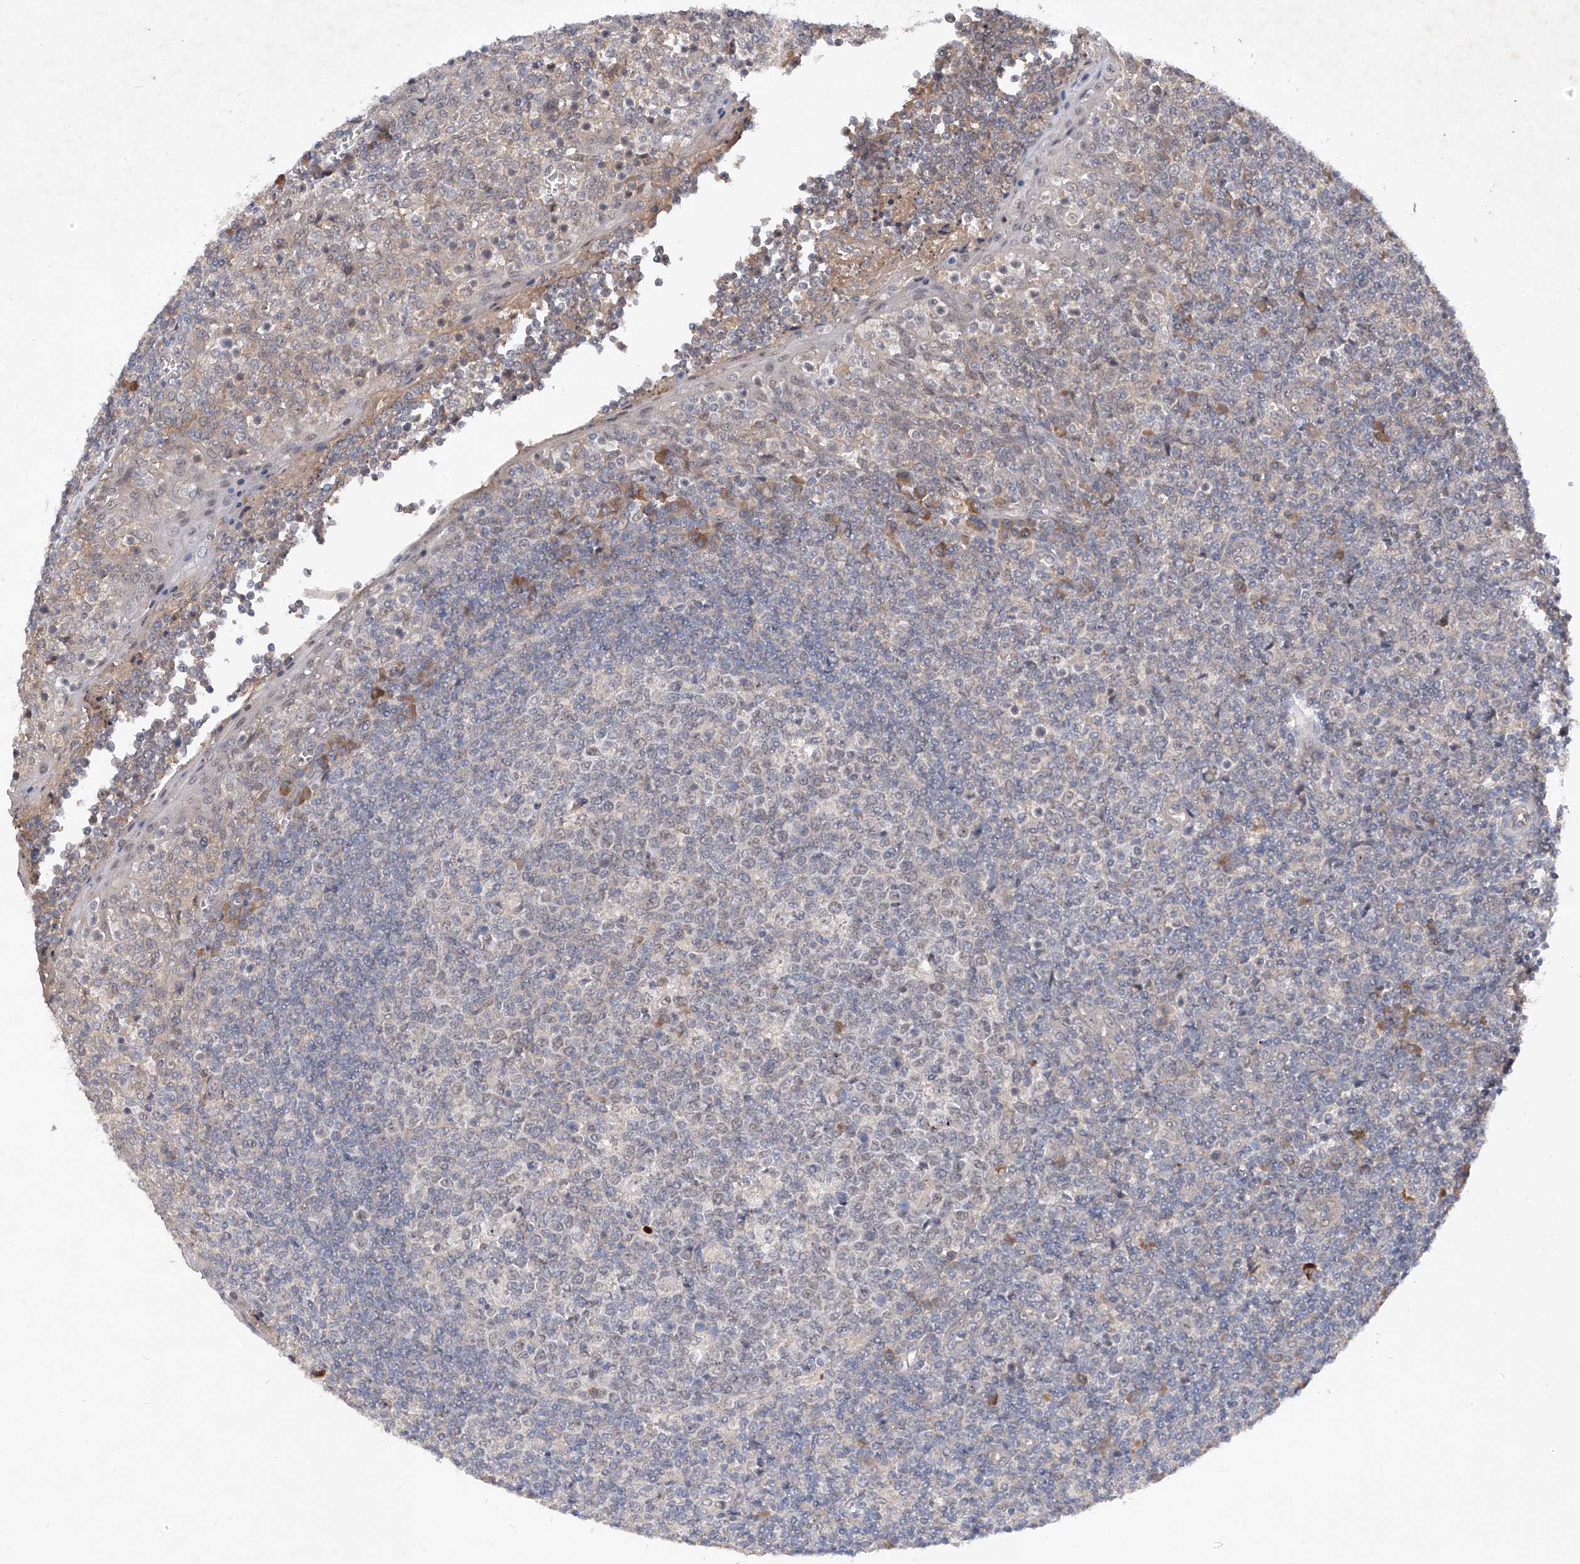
{"staining": {"intensity": "negative", "quantity": "none", "location": "none"}, "tissue": "tonsil", "cell_type": "Germinal center cells", "image_type": "normal", "snomed": [{"axis": "morphology", "description": "Normal tissue, NOS"}, {"axis": "topography", "description": "Tonsil"}], "caption": "IHC micrograph of unremarkable human tonsil stained for a protein (brown), which reveals no expression in germinal center cells. (Brightfield microscopy of DAB IHC at high magnification).", "gene": "FAM135A", "patient": {"sex": "female", "age": 19}}